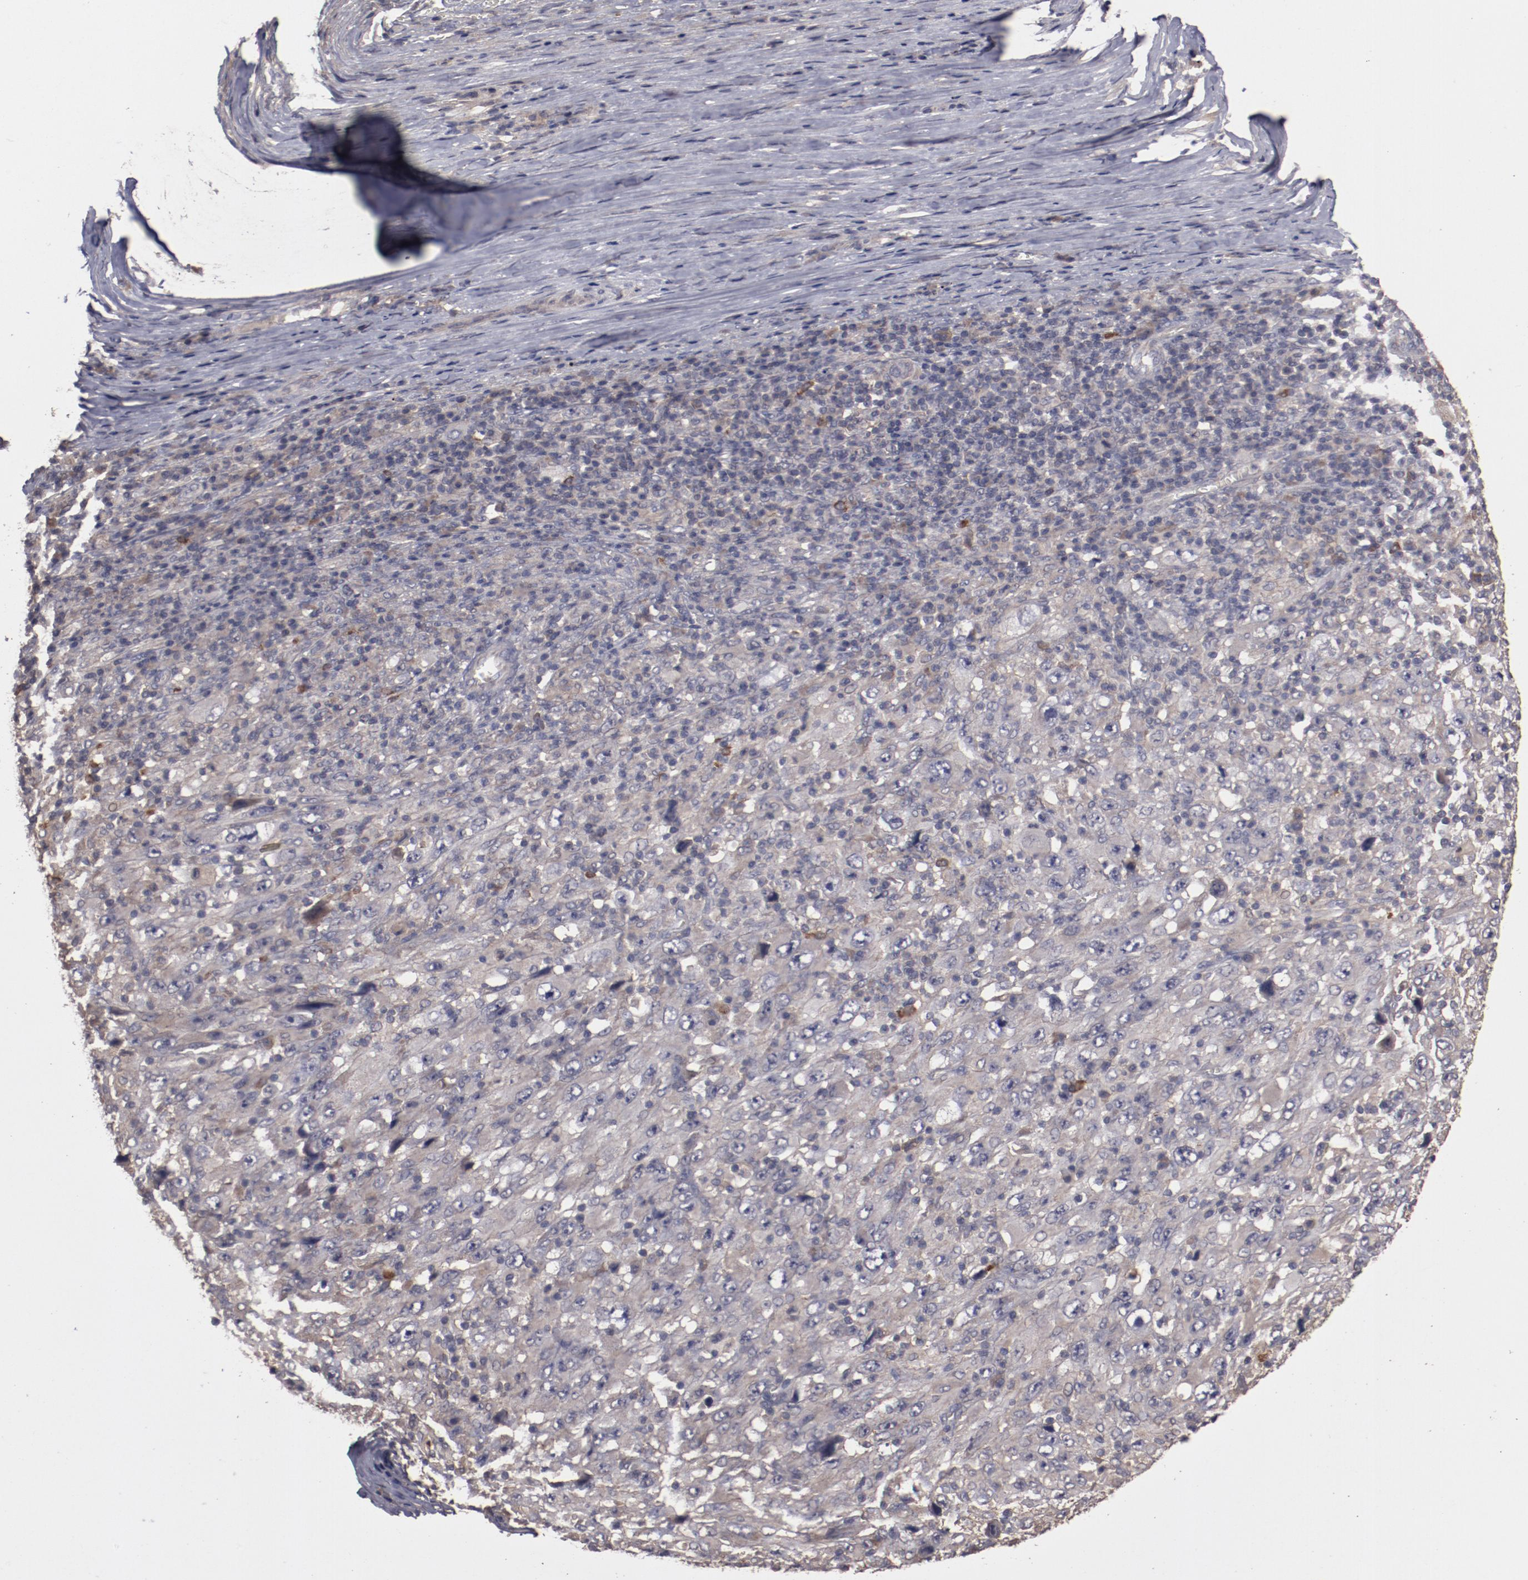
{"staining": {"intensity": "weak", "quantity": ">75%", "location": "cytoplasmic/membranous"}, "tissue": "melanoma", "cell_type": "Tumor cells", "image_type": "cancer", "snomed": [{"axis": "morphology", "description": "Malignant melanoma, Metastatic site"}, {"axis": "topography", "description": "Skin"}], "caption": "Protein expression analysis of human melanoma reveals weak cytoplasmic/membranous expression in approximately >75% of tumor cells. (DAB (3,3'-diaminobenzidine) IHC with brightfield microscopy, high magnification).", "gene": "LRRC75B", "patient": {"sex": "female", "age": 56}}